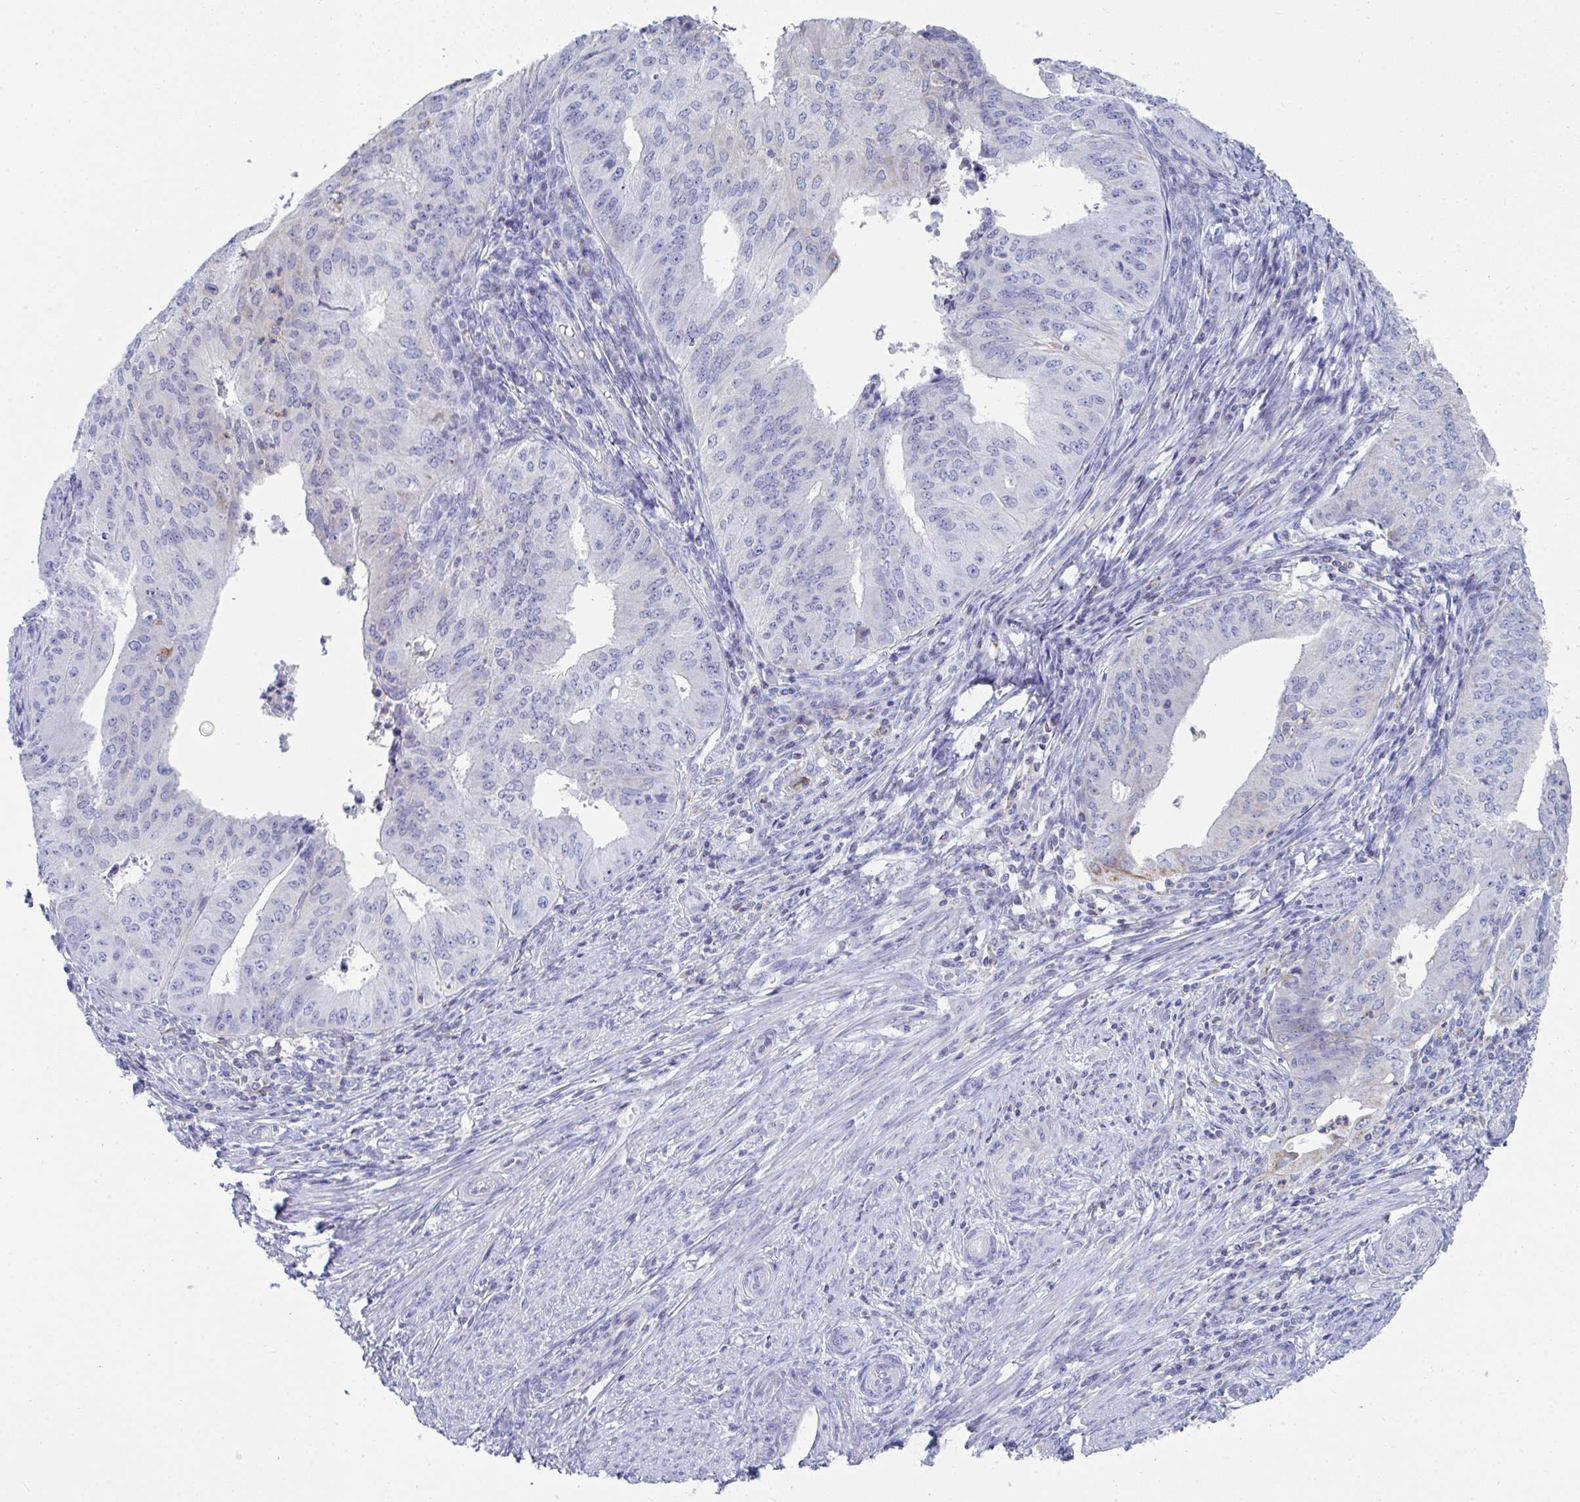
{"staining": {"intensity": "negative", "quantity": "none", "location": "none"}, "tissue": "endometrial cancer", "cell_type": "Tumor cells", "image_type": "cancer", "snomed": [{"axis": "morphology", "description": "Adenocarcinoma, NOS"}, {"axis": "topography", "description": "Endometrium"}], "caption": "Tumor cells are negative for protein expression in human endometrial cancer. (DAB IHC, high magnification).", "gene": "MGAM2", "patient": {"sex": "female", "age": 50}}